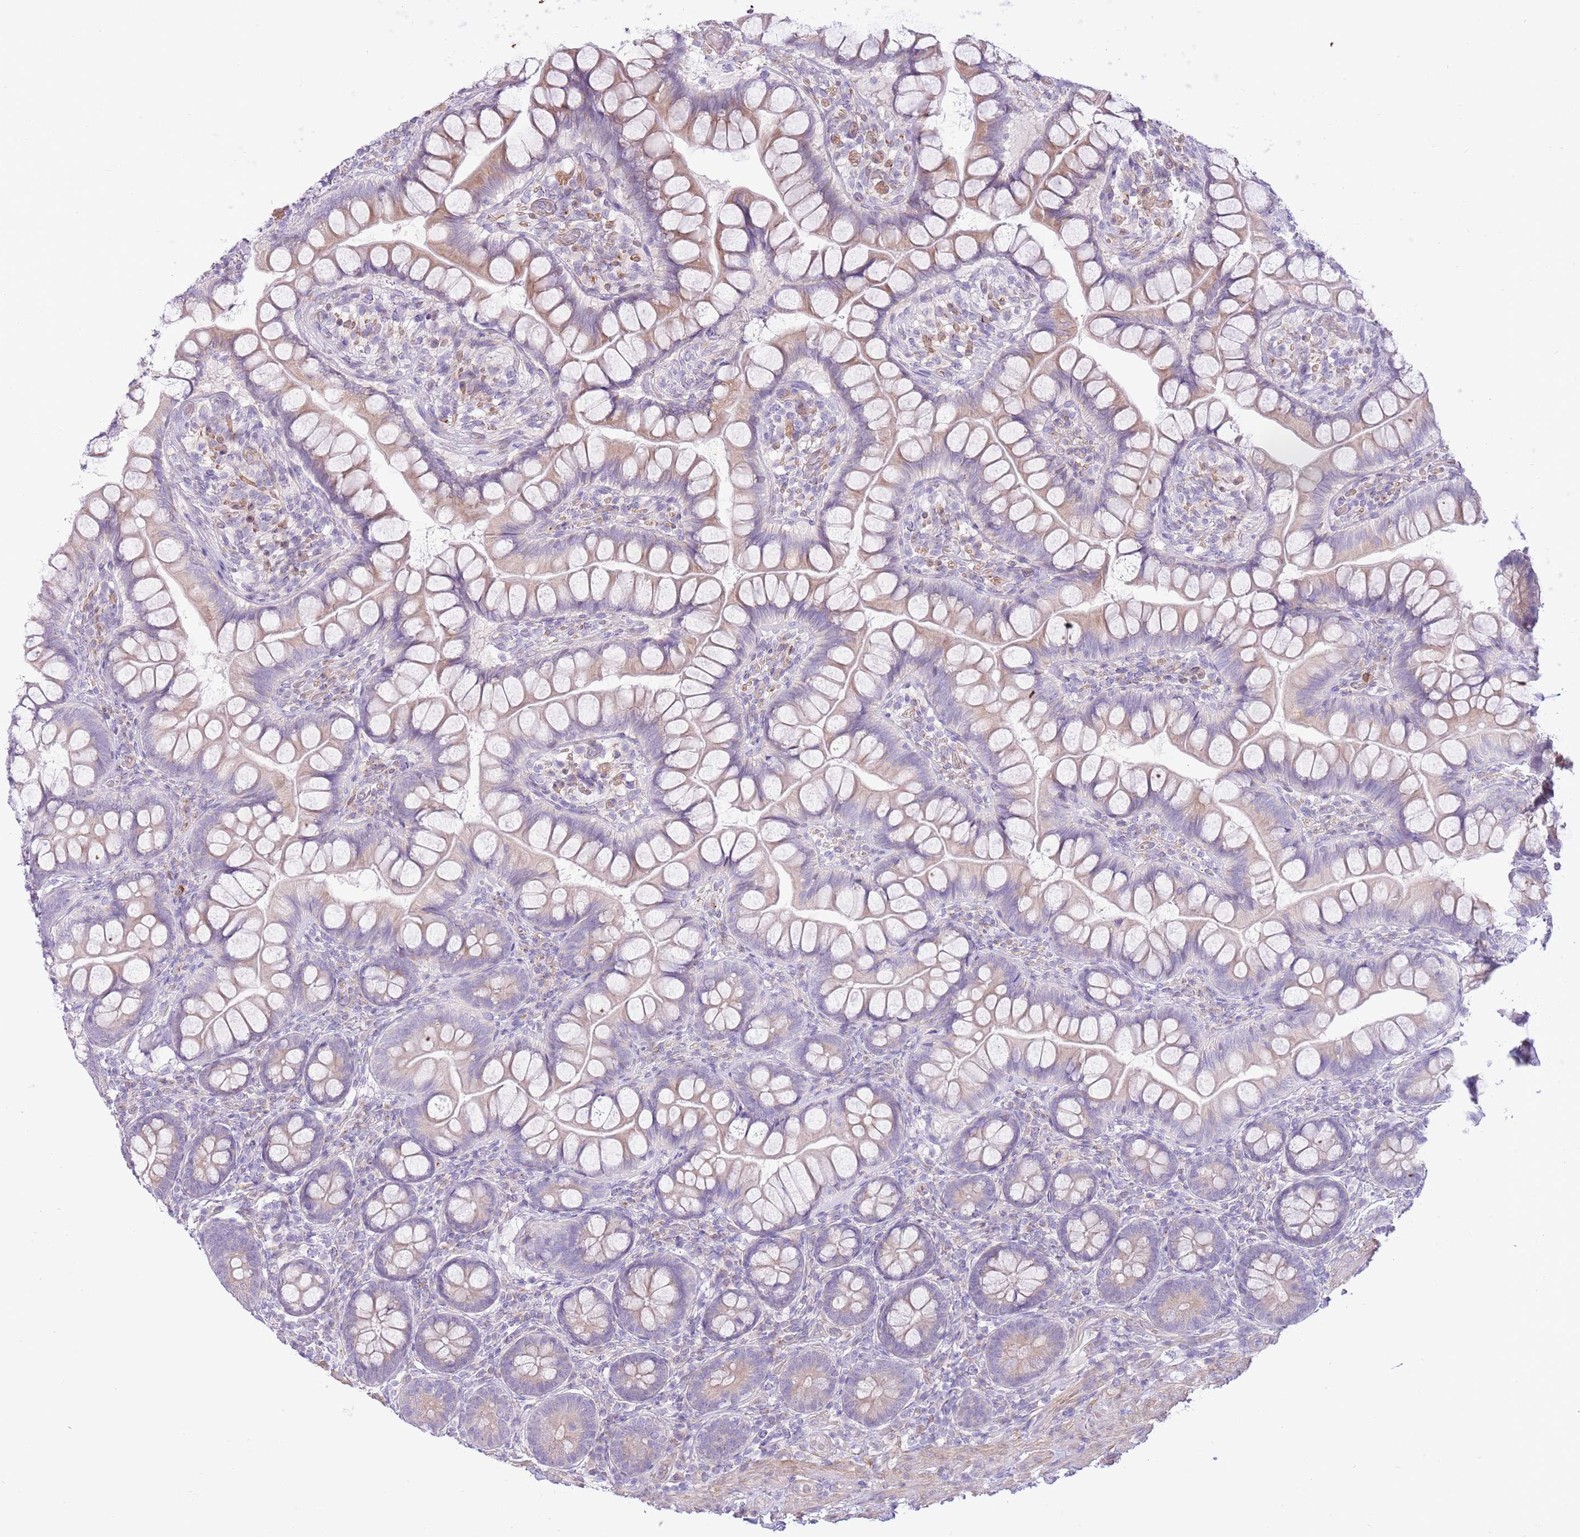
{"staining": {"intensity": "weak", "quantity": "25%-75%", "location": "cytoplasmic/membranous"}, "tissue": "small intestine", "cell_type": "Glandular cells", "image_type": "normal", "snomed": [{"axis": "morphology", "description": "Normal tissue, NOS"}, {"axis": "topography", "description": "Small intestine"}], "caption": "Protein expression analysis of benign small intestine displays weak cytoplasmic/membranous positivity in approximately 25%-75% of glandular cells.", "gene": "ZC4H2", "patient": {"sex": "male", "age": 70}}